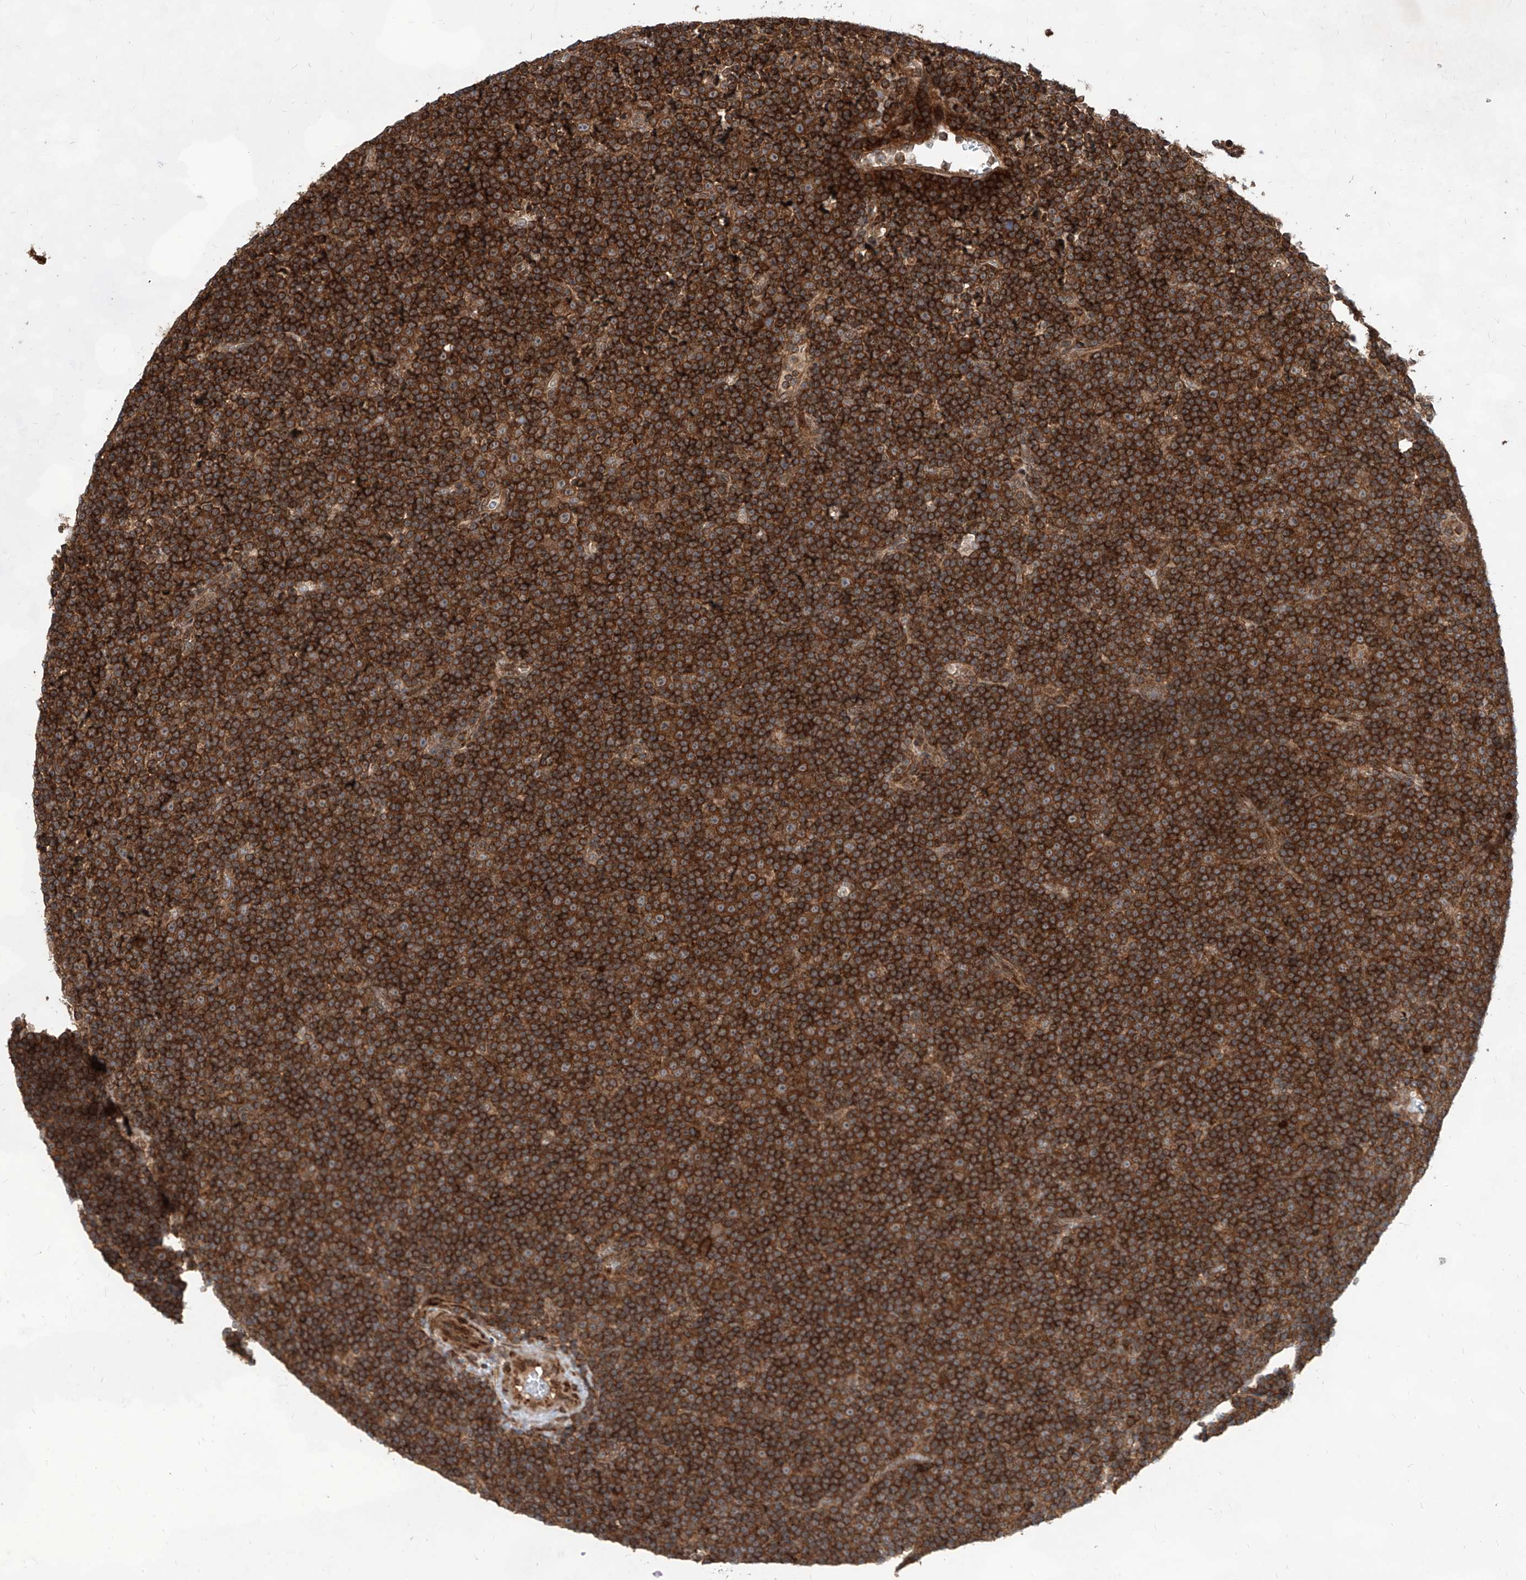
{"staining": {"intensity": "strong", "quantity": ">75%", "location": "cytoplasmic/membranous"}, "tissue": "lymphoma", "cell_type": "Tumor cells", "image_type": "cancer", "snomed": [{"axis": "morphology", "description": "Malignant lymphoma, non-Hodgkin's type, Low grade"}, {"axis": "topography", "description": "Lymph node"}], "caption": "Protein expression analysis of low-grade malignant lymphoma, non-Hodgkin's type displays strong cytoplasmic/membranous expression in approximately >75% of tumor cells. (brown staining indicates protein expression, while blue staining denotes nuclei).", "gene": "MAGED2", "patient": {"sex": "female", "age": 67}}